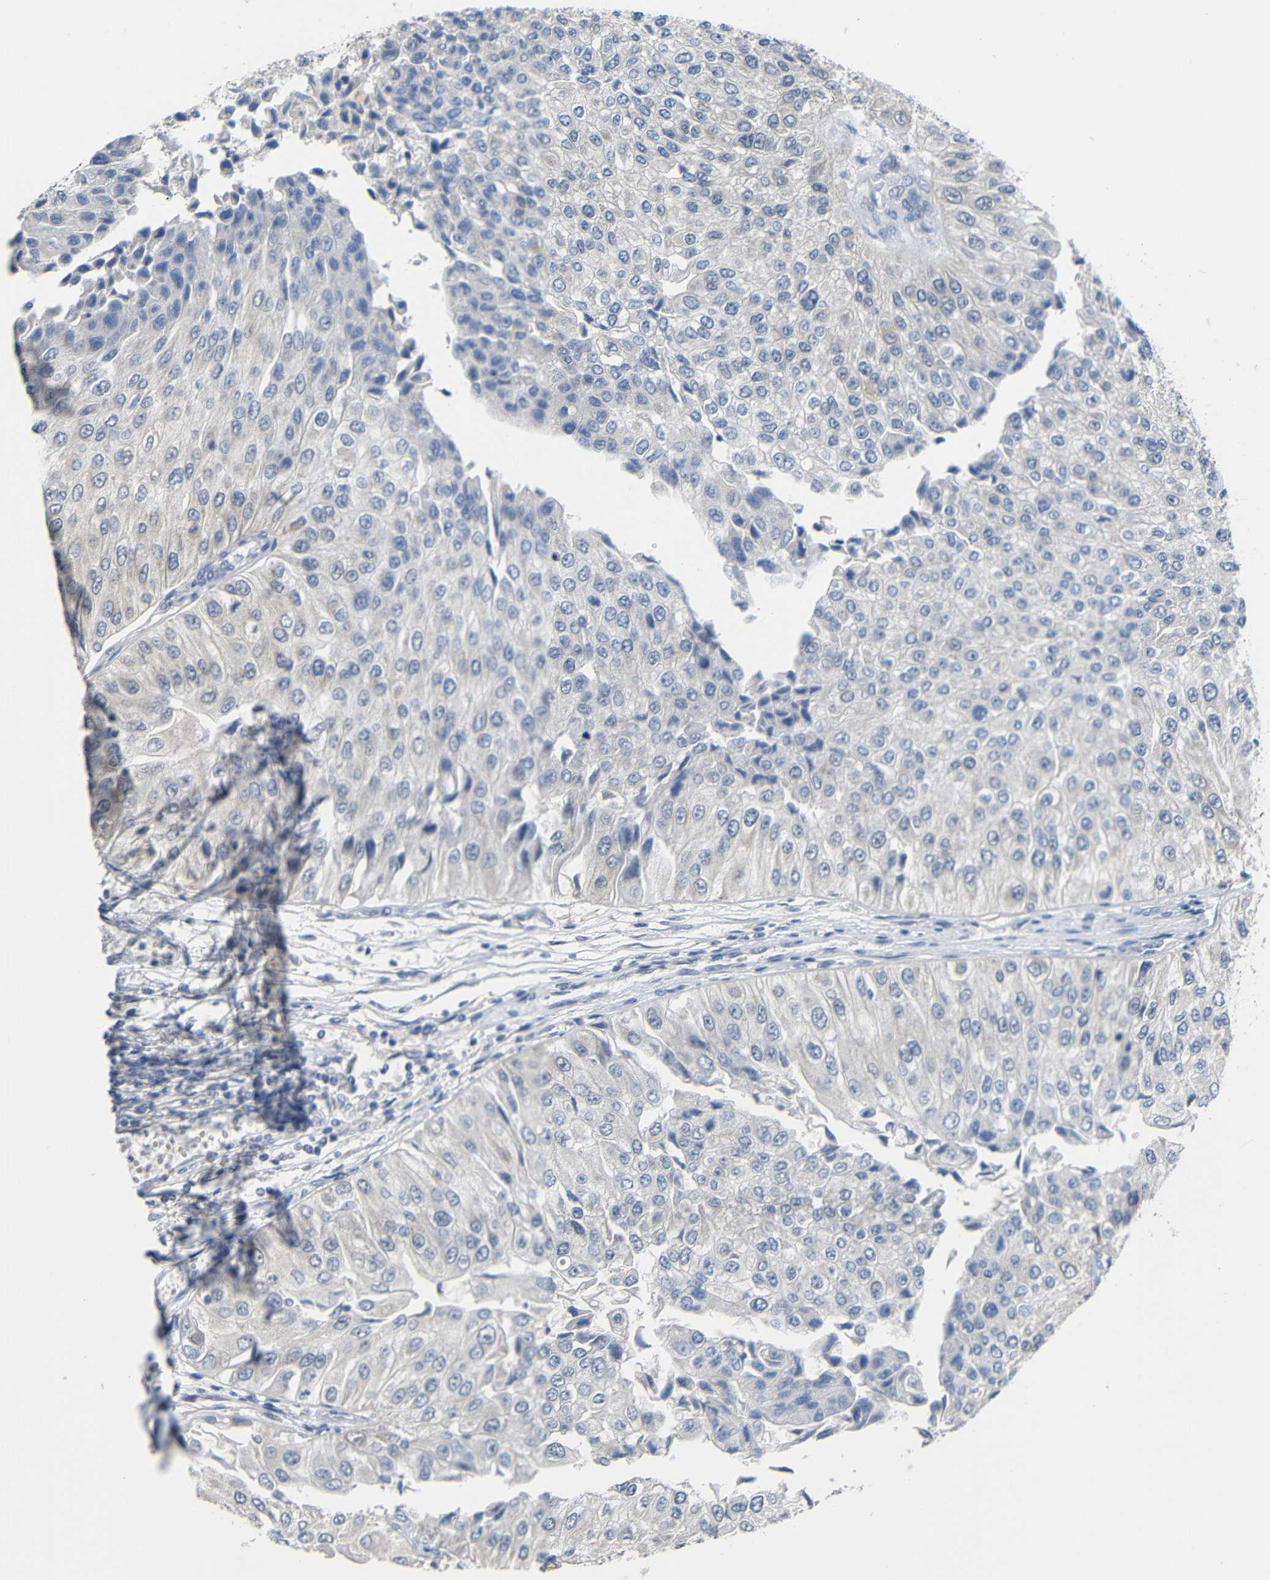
{"staining": {"intensity": "negative", "quantity": "none", "location": "none"}, "tissue": "urothelial cancer", "cell_type": "Tumor cells", "image_type": "cancer", "snomed": [{"axis": "morphology", "description": "Urothelial carcinoma, High grade"}, {"axis": "topography", "description": "Kidney"}, {"axis": "topography", "description": "Urinary bladder"}], "caption": "Histopathology image shows no protein expression in tumor cells of high-grade urothelial carcinoma tissue. Brightfield microscopy of immunohistochemistry (IHC) stained with DAB (brown) and hematoxylin (blue), captured at high magnification.", "gene": "HNF1A", "patient": {"sex": "male", "age": 77}}